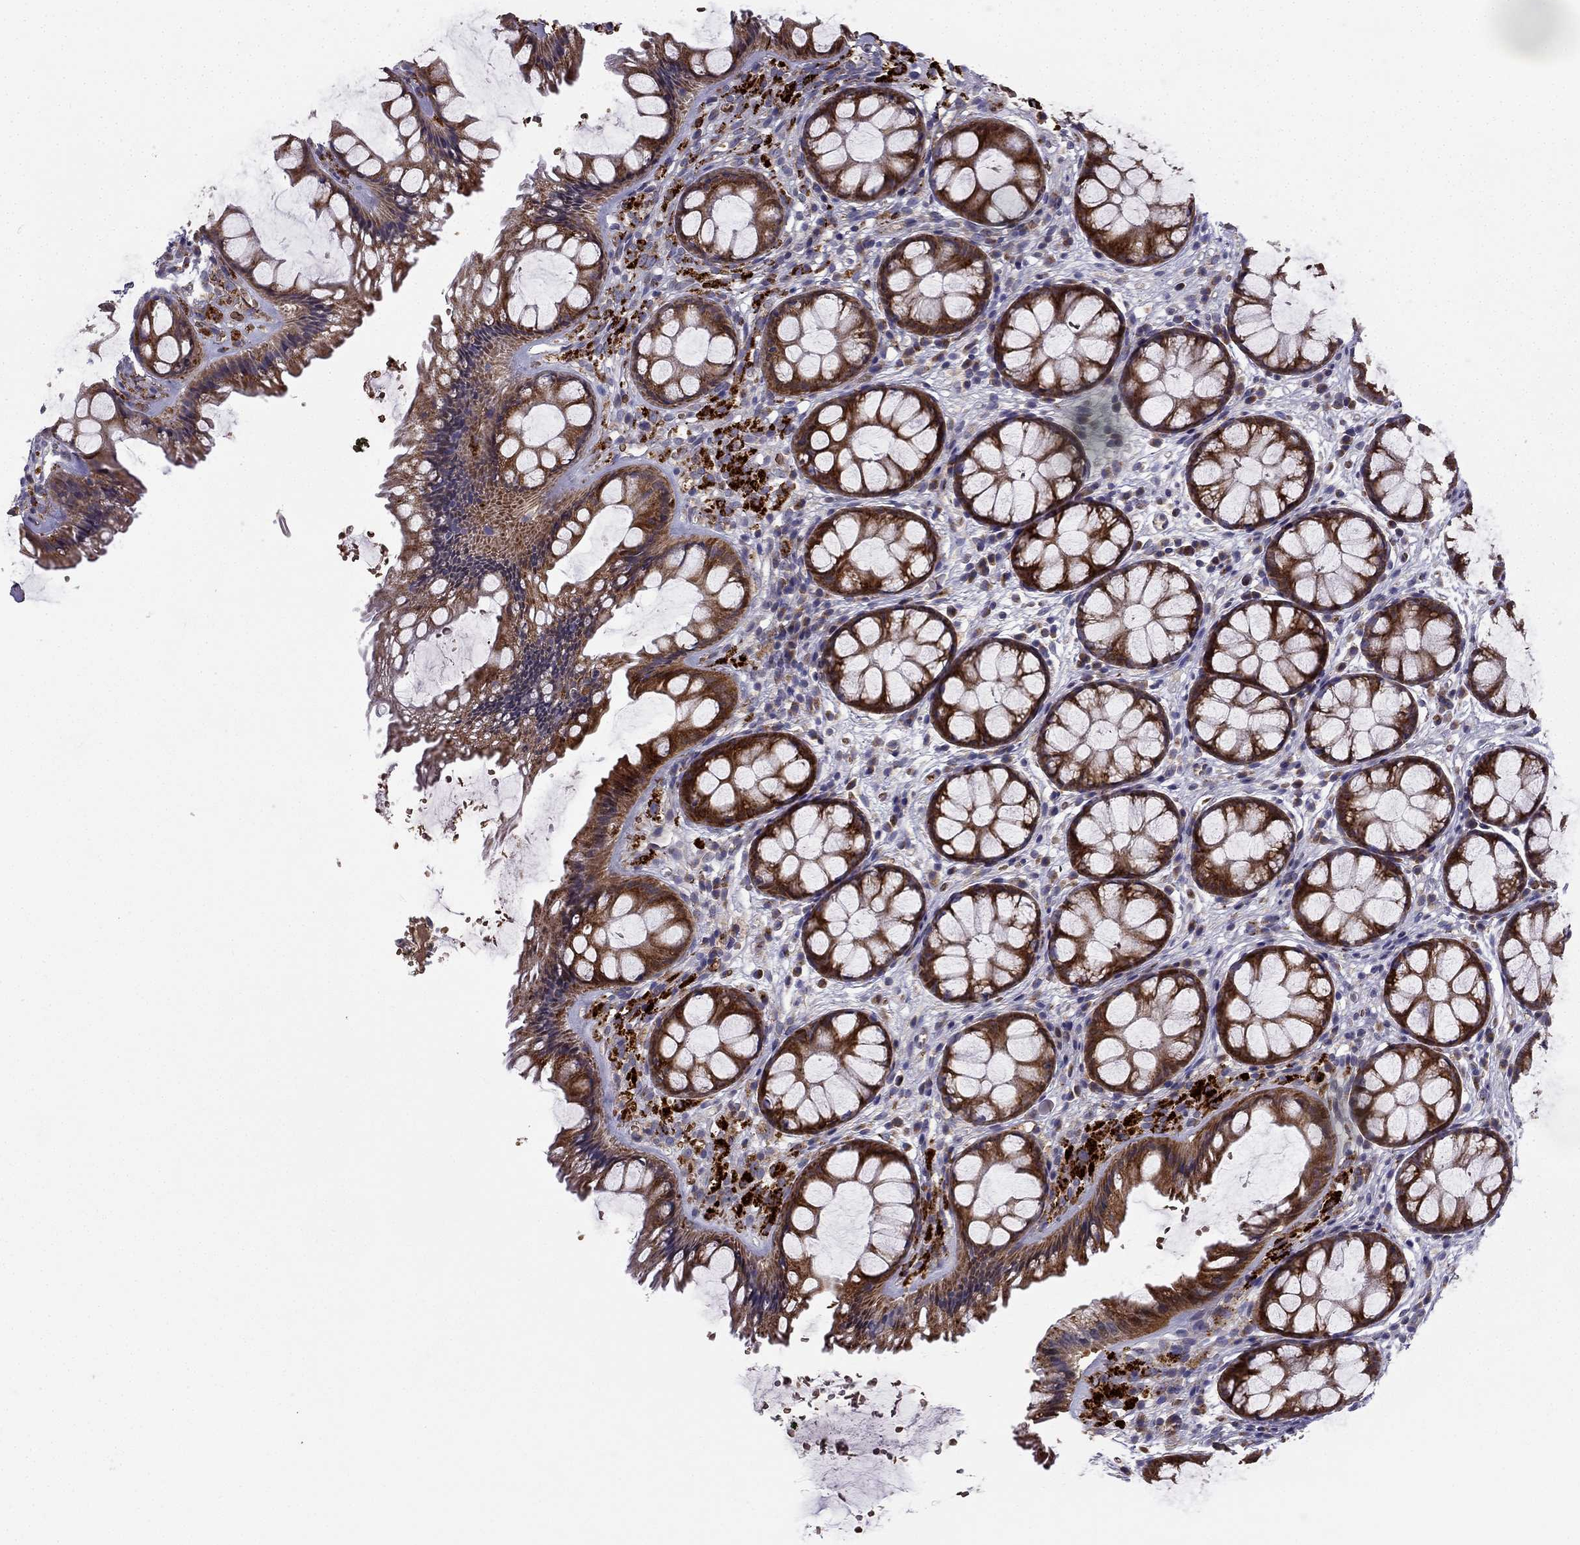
{"staining": {"intensity": "strong", "quantity": ">75%", "location": "cytoplasmic/membranous"}, "tissue": "rectum", "cell_type": "Glandular cells", "image_type": "normal", "snomed": [{"axis": "morphology", "description": "Normal tissue, NOS"}, {"axis": "topography", "description": "Rectum"}], "caption": "IHC micrograph of normal human rectum stained for a protein (brown), which displays high levels of strong cytoplasmic/membranous staining in about >75% of glandular cells.", "gene": "B4GALT7", "patient": {"sex": "female", "age": 62}}